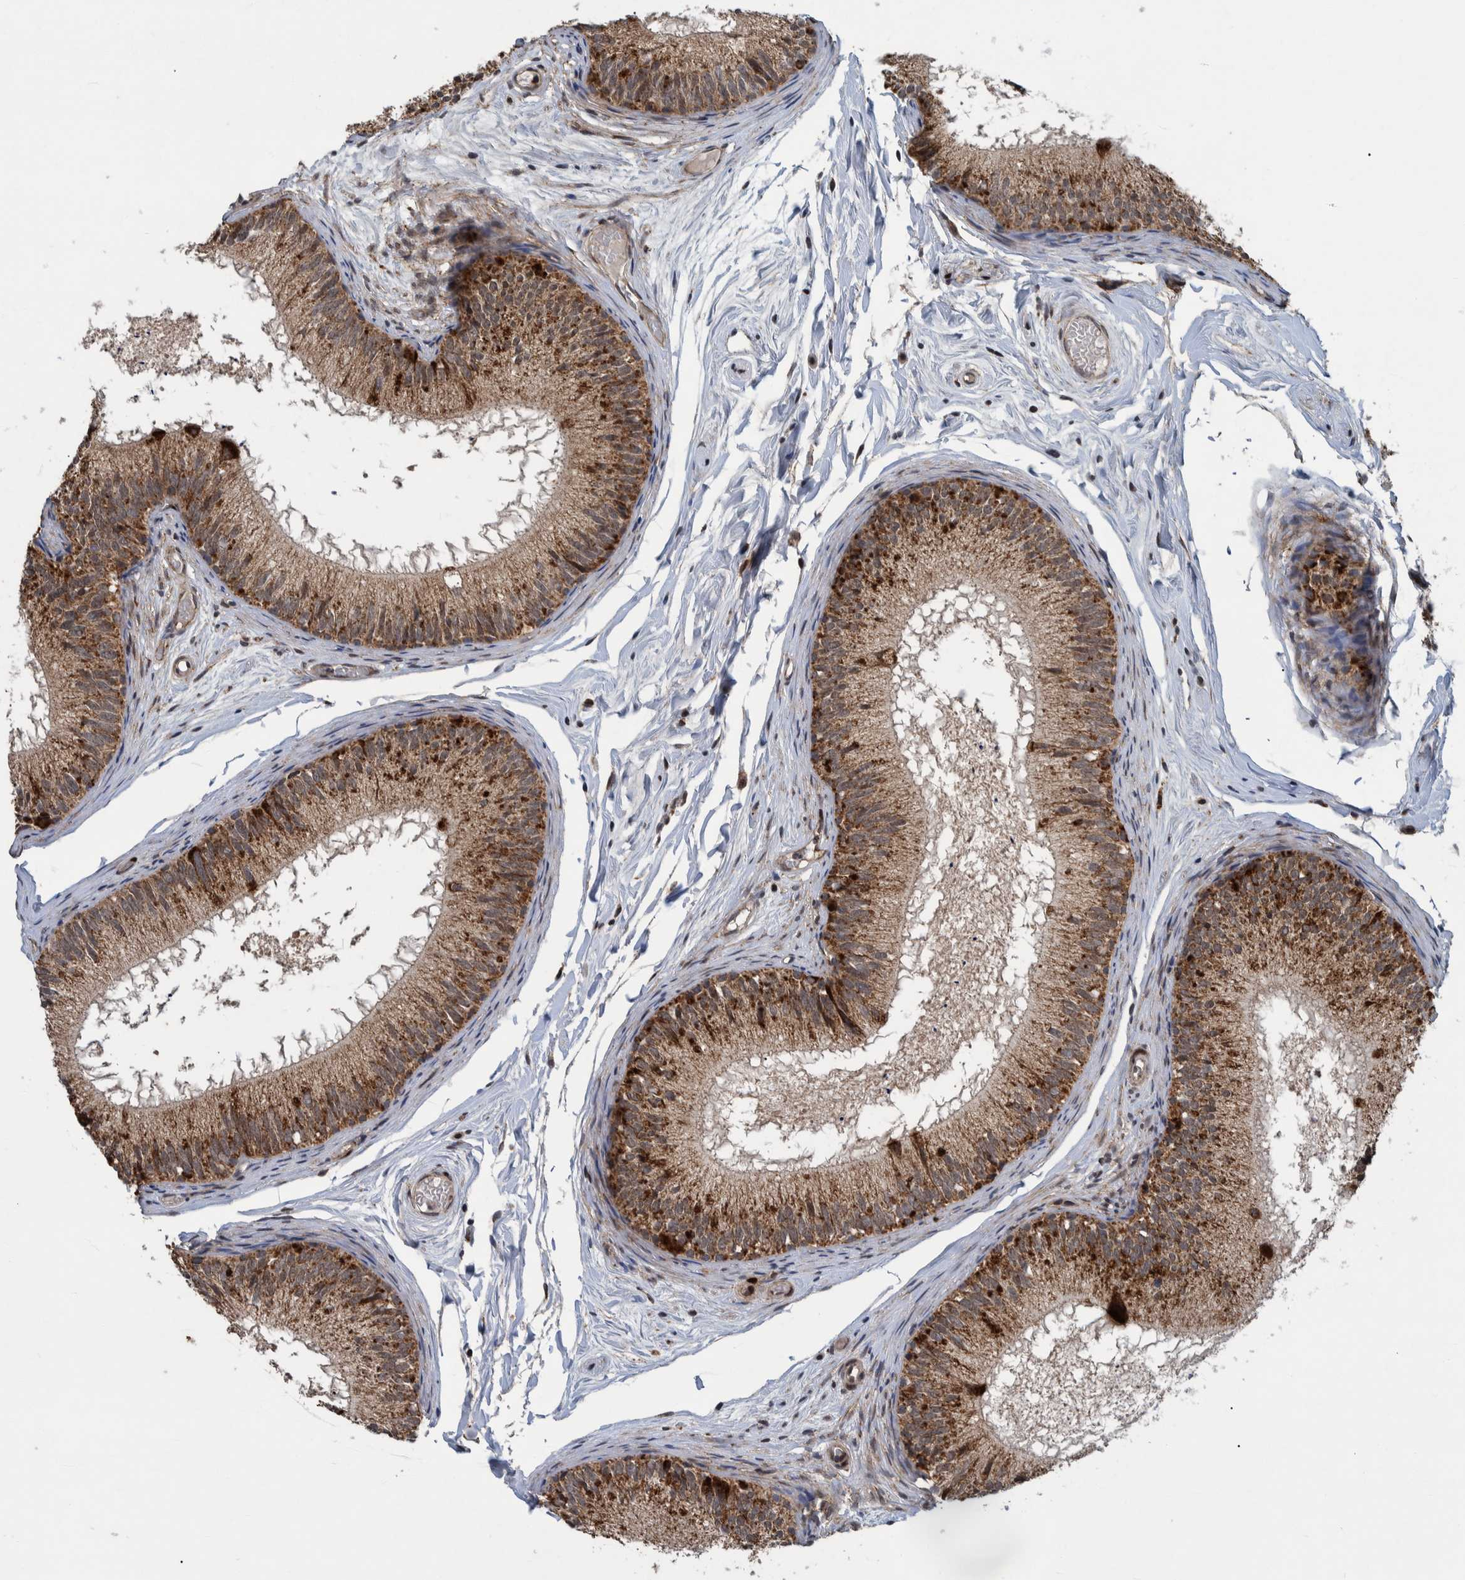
{"staining": {"intensity": "moderate", "quantity": ">75%", "location": "cytoplasmic/membranous"}, "tissue": "epididymis", "cell_type": "Glandular cells", "image_type": "normal", "snomed": [{"axis": "morphology", "description": "Normal tissue, NOS"}, {"axis": "topography", "description": "Epididymis"}], "caption": "Normal epididymis reveals moderate cytoplasmic/membranous positivity in about >75% of glandular cells (DAB IHC, brown staining for protein, blue staining for nuclei)..", "gene": "MRPS7", "patient": {"sex": "male", "age": 46}}